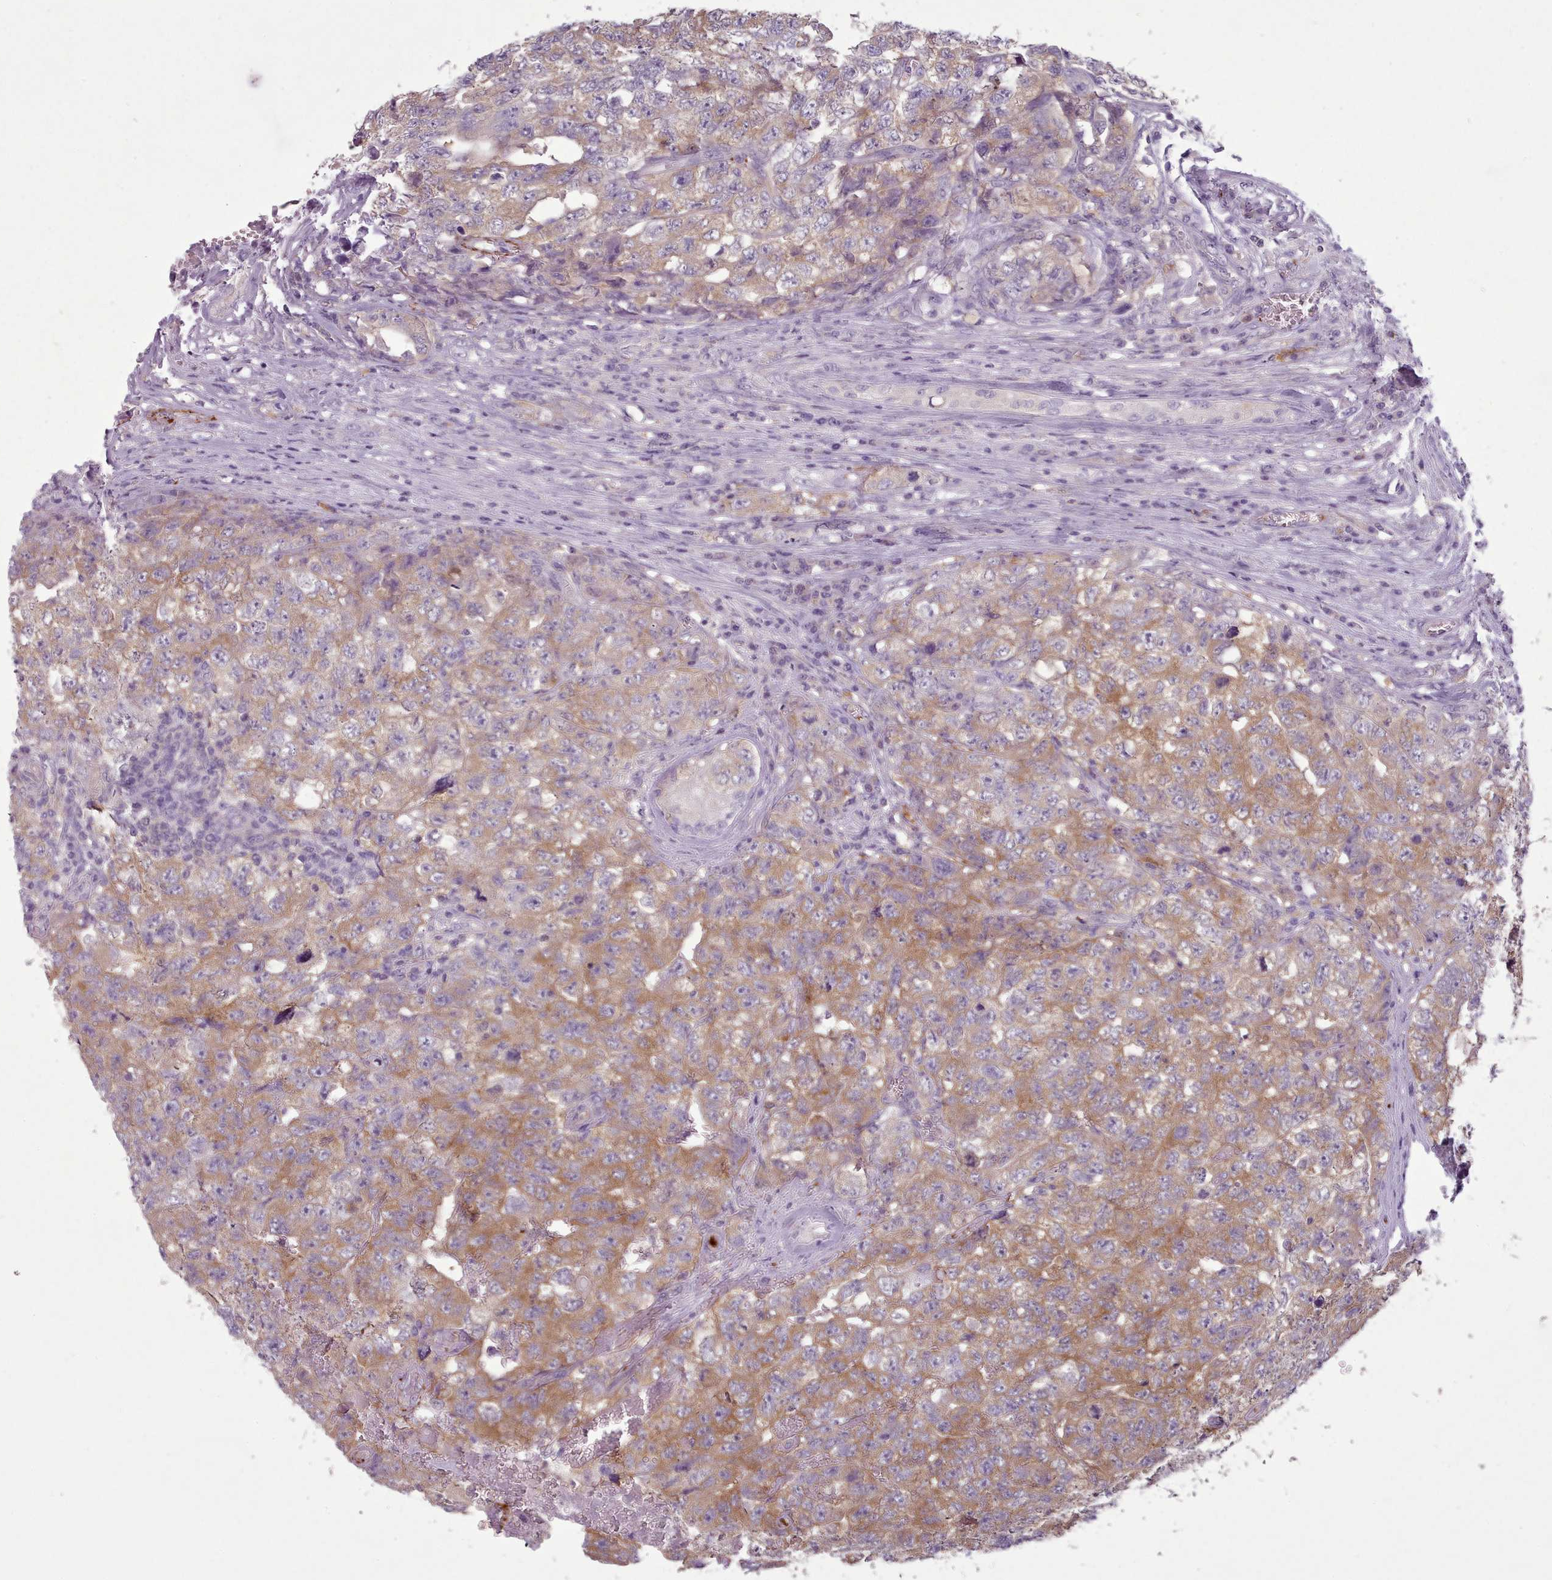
{"staining": {"intensity": "moderate", "quantity": ">75%", "location": "cytoplasmic/membranous"}, "tissue": "testis cancer", "cell_type": "Tumor cells", "image_type": "cancer", "snomed": [{"axis": "morphology", "description": "Carcinoma, Embryonal, NOS"}, {"axis": "topography", "description": "Testis"}], "caption": "Immunohistochemical staining of human testis cancer shows medium levels of moderate cytoplasmic/membranous protein staining in about >75% of tumor cells.", "gene": "NDST2", "patient": {"sex": "male", "age": 31}}